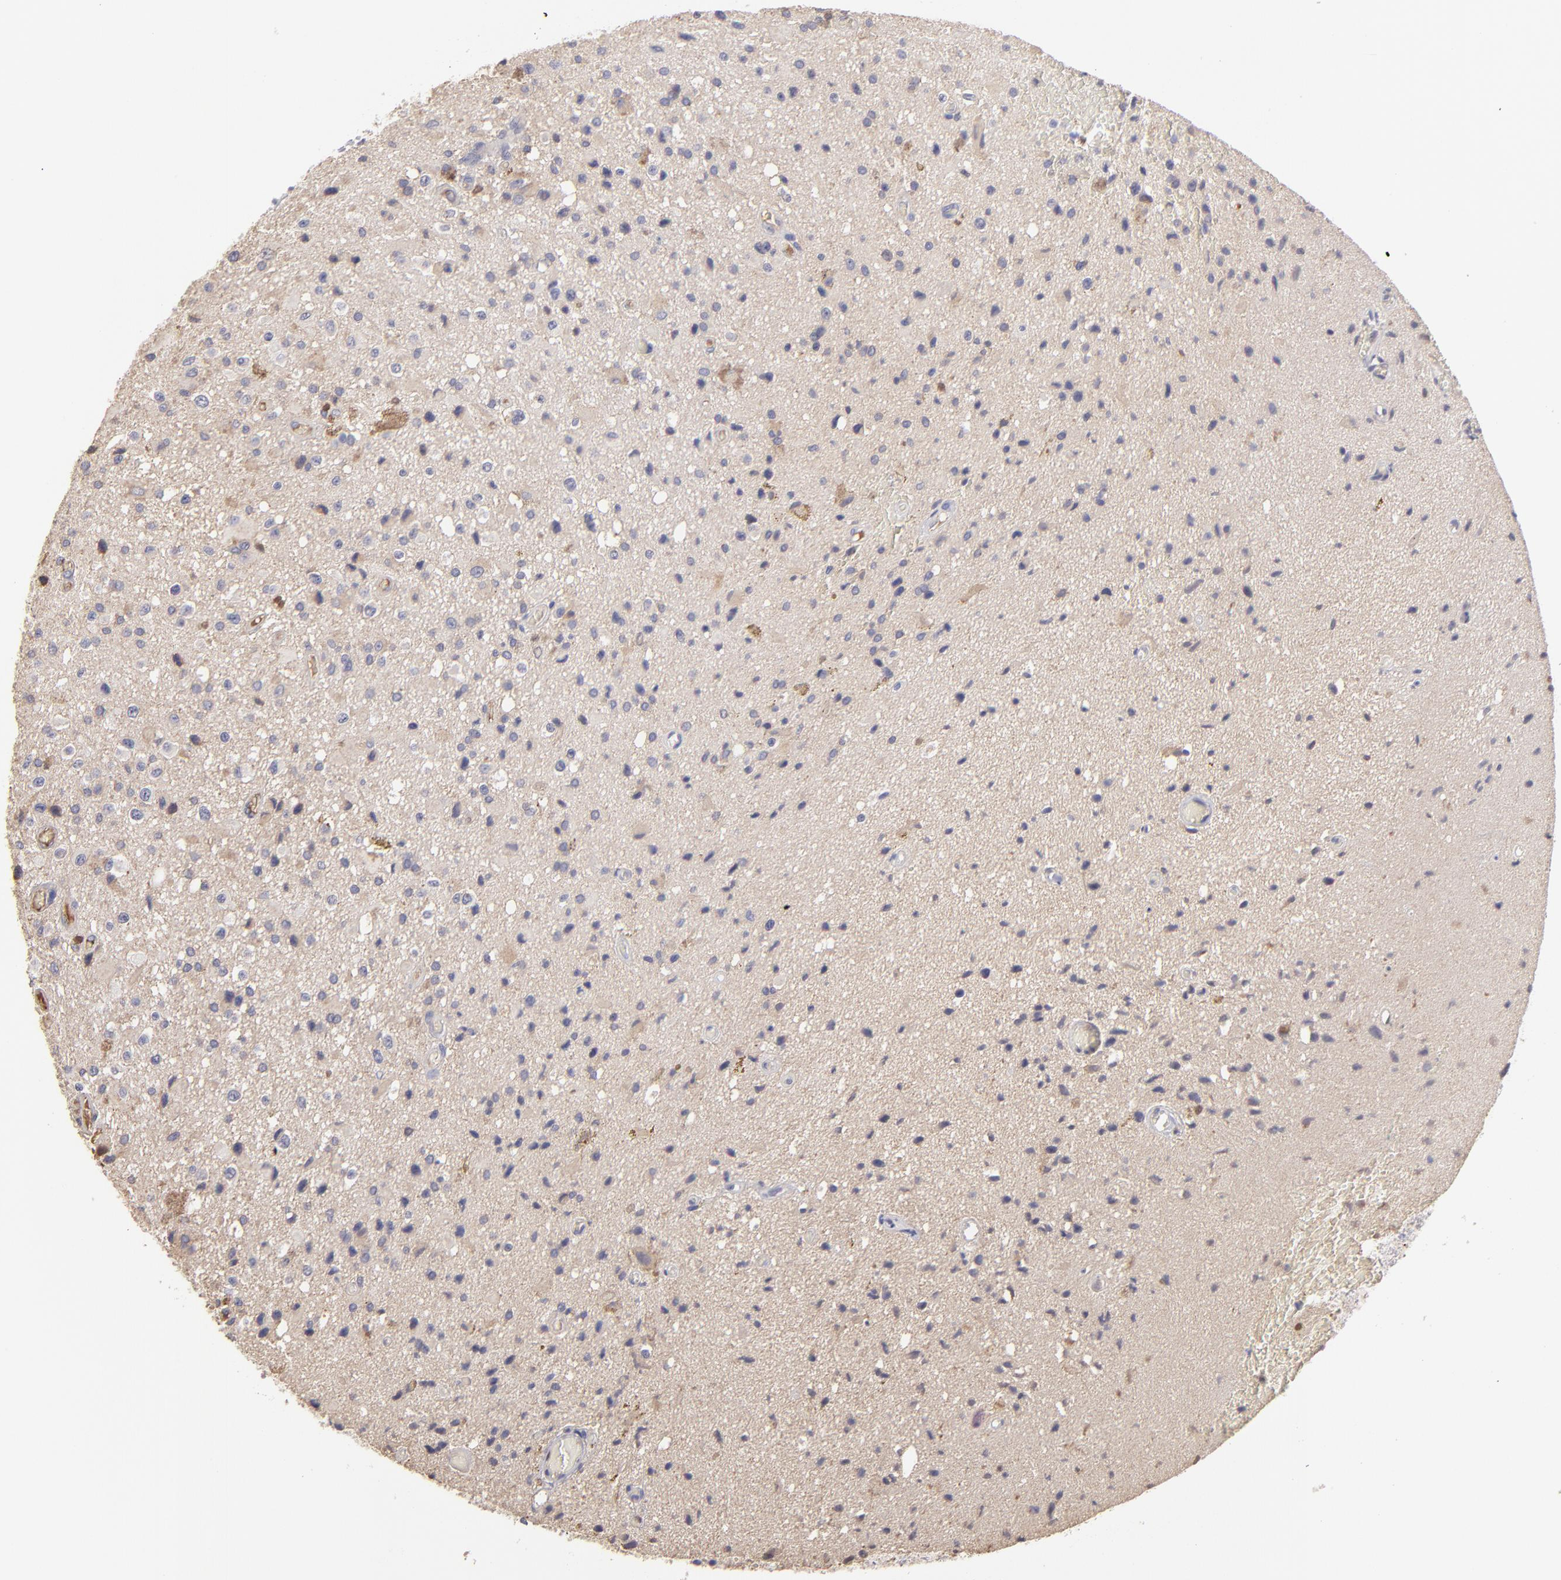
{"staining": {"intensity": "negative", "quantity": "none", "location": "none"}, "tissue": "glioma", "cell_type": "Tumor cells", "image_type": "cancer", "snomed": [{"axis": "morphology", "description": "Glioma, malignant, Low grade"}, {"axis": "topography", "description": "Brain"}], "caption": "DAB immunohistochemical staining of glioma reveals no significant staining in tumor cells.", "gene": "ABCC4", "patient": {"sex": "male", "age": 58}}